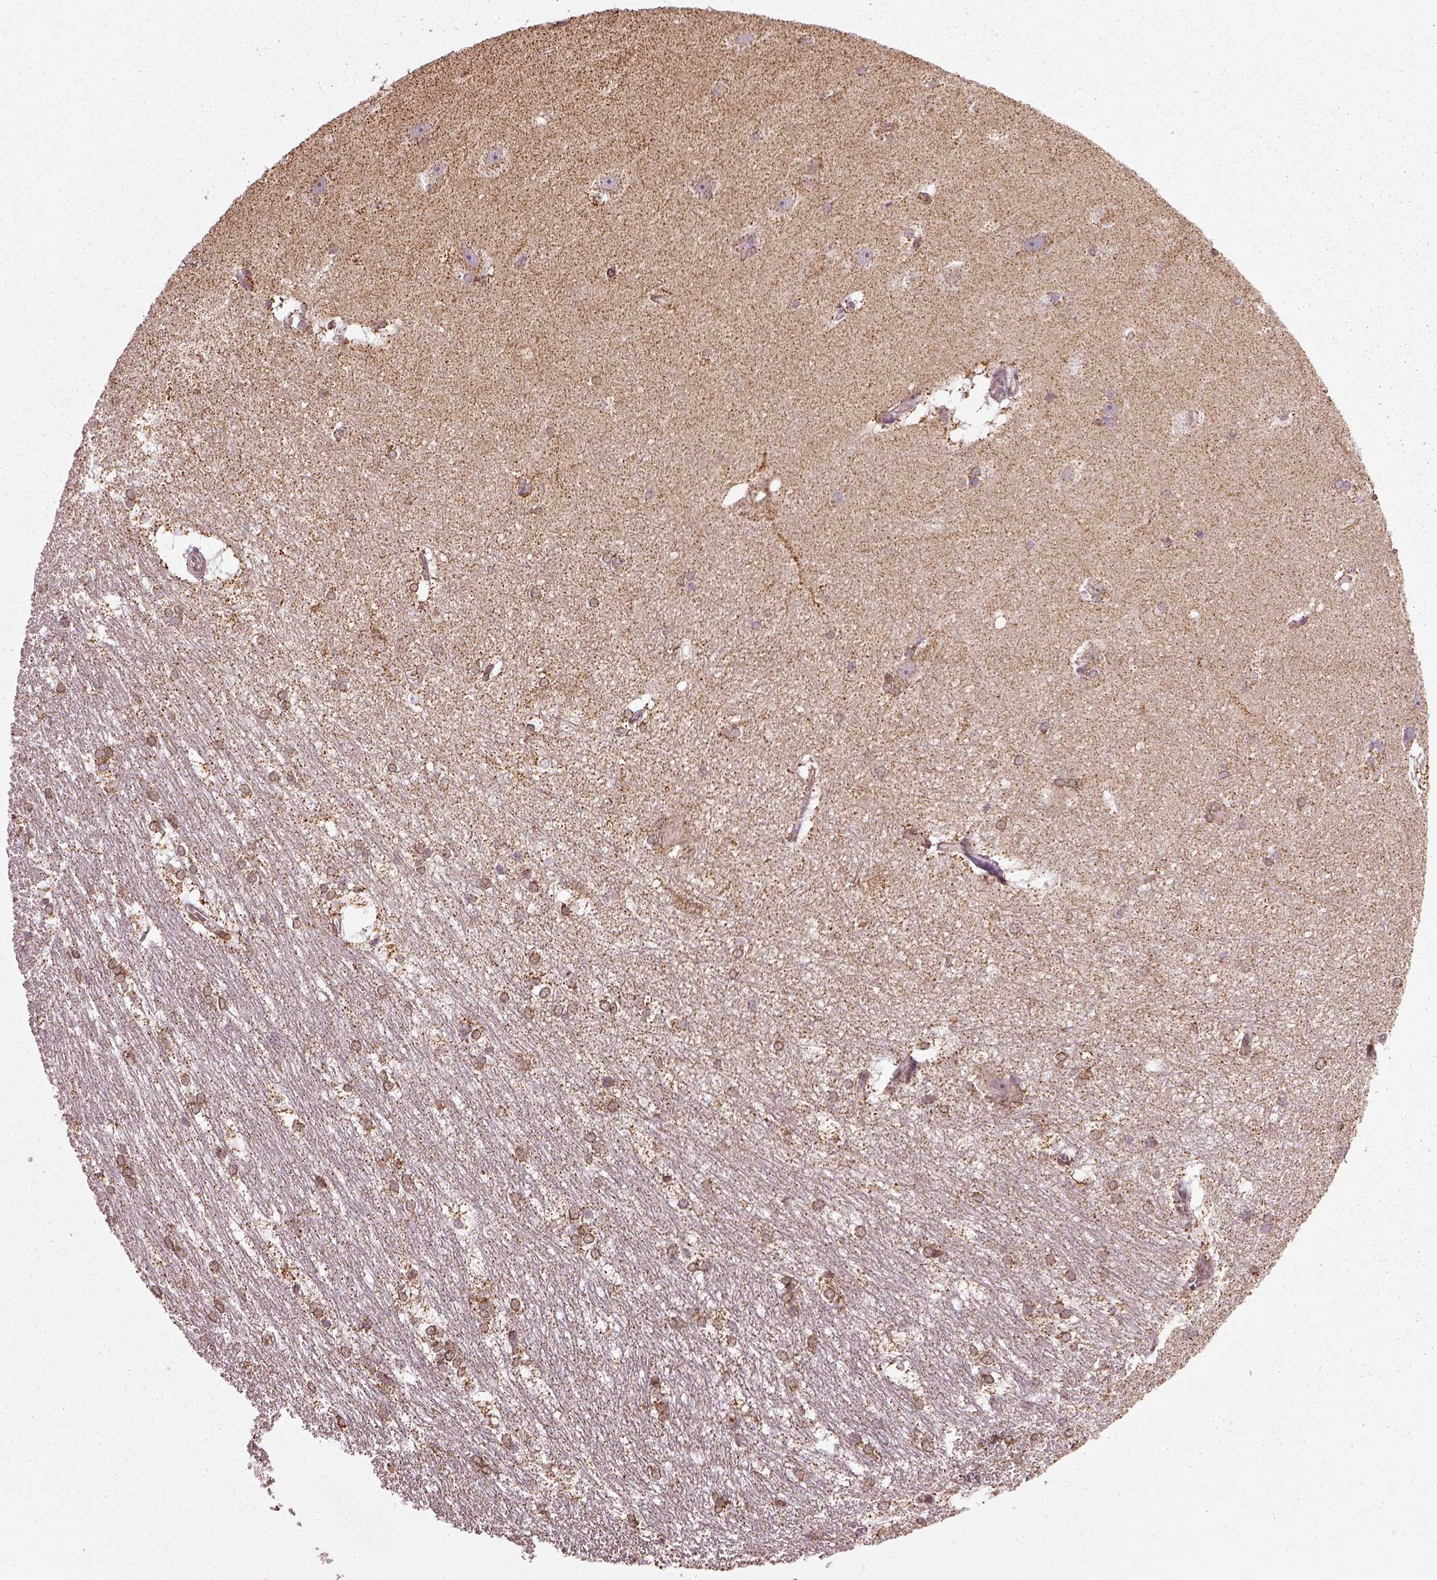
{"staining": {"intensity": "moderate", "quantity": "25%-75%", "location": "cytoplasmic/membranous"}, "tissue": "hippocampus", "cell_type": "Glial cells", "image_type": "normal", "snomed": [{"axis": "morphology", "description": "Normal tissue, NOS"}, {"axis": "topography", "description": "Cerebral cortex"}, {"axis": "topography", "description": "Hippocampus"}], "caption": "Unremarkable hippocampus exhibits moderate cytoplasmic/membranous staining in about 25%-75% of glial cells.", "gene": "ACOT2", "patient": {"sex": "female", "age": 19}}